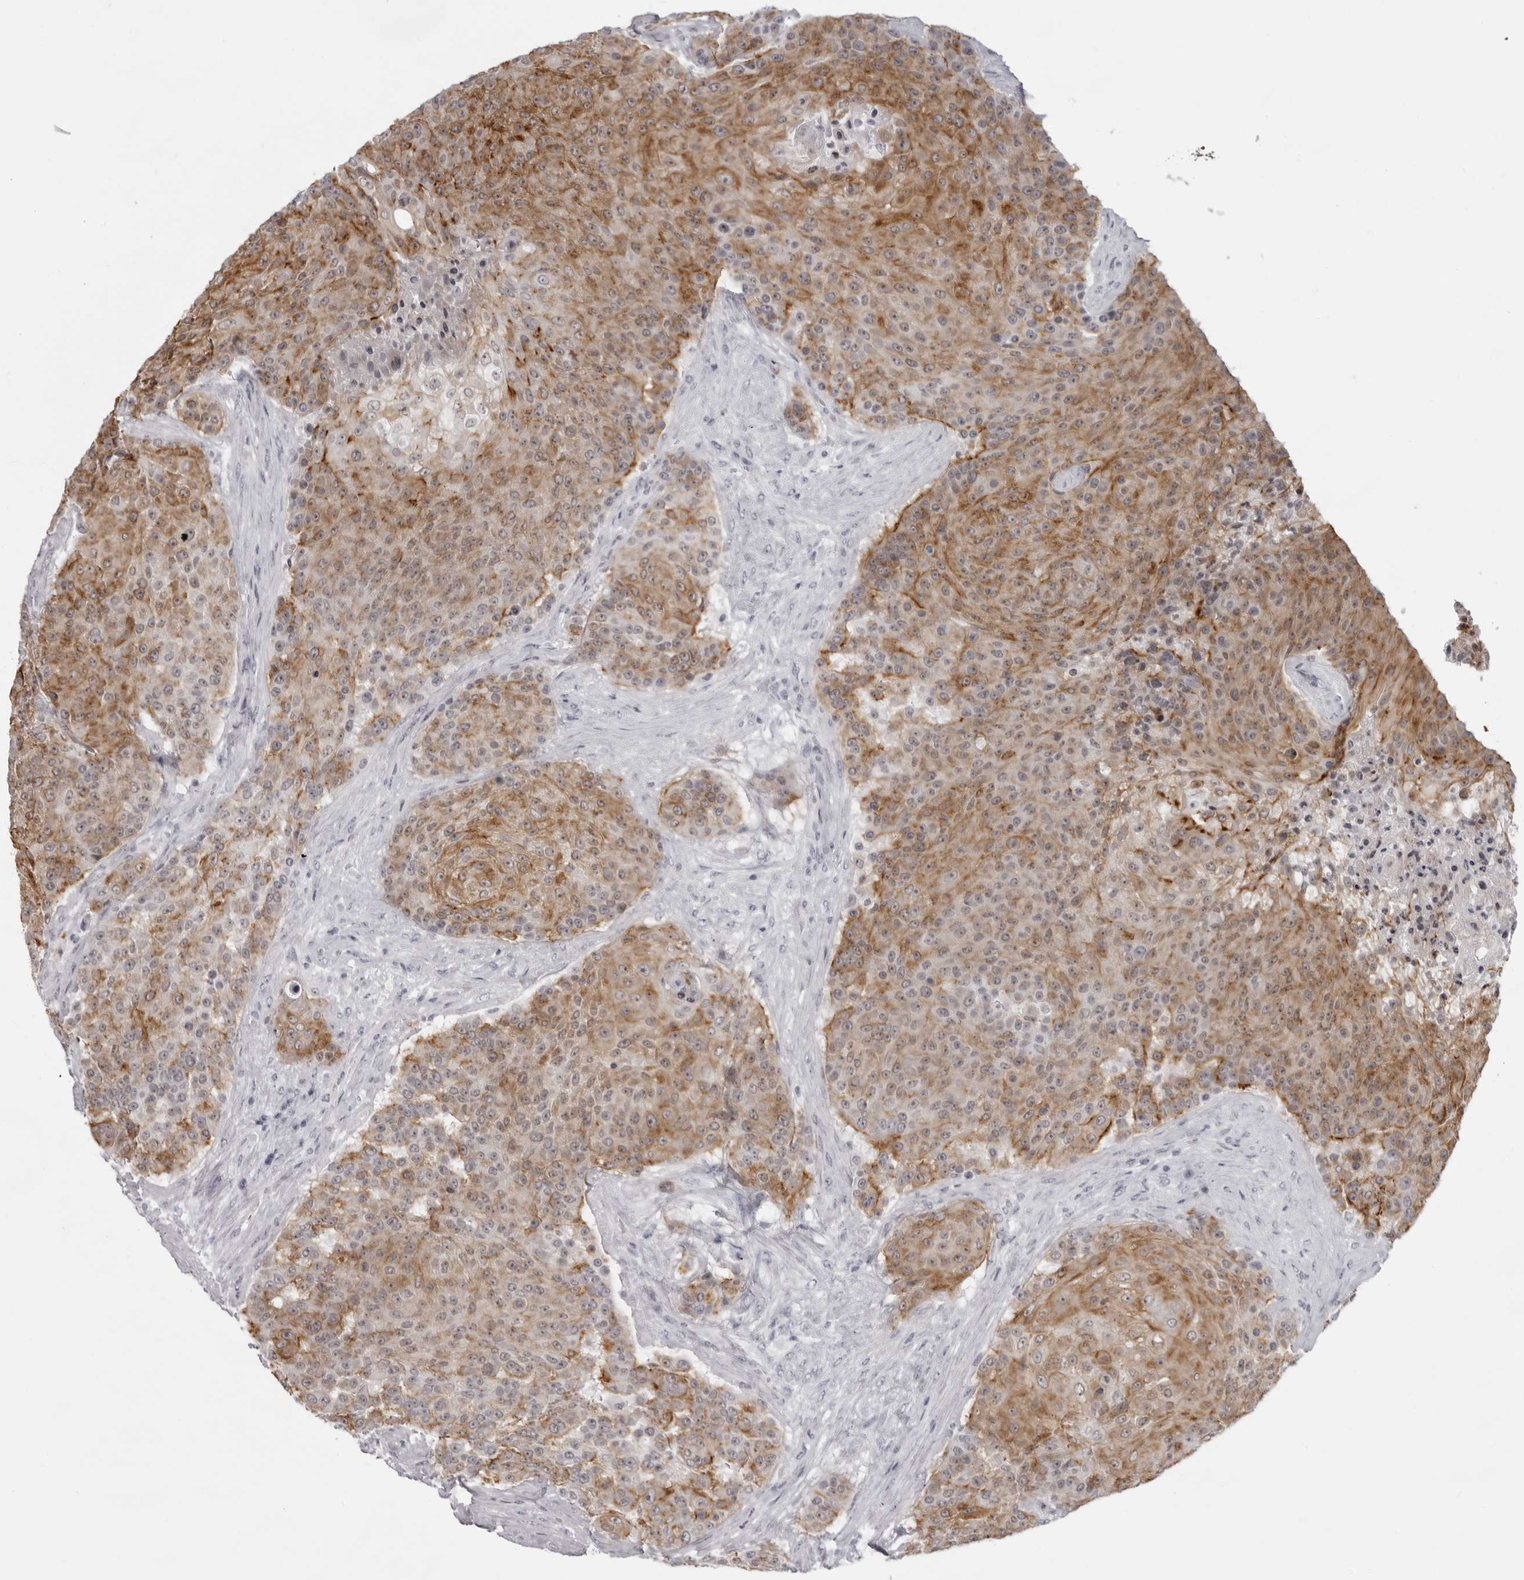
{"staining": {"intensity": "moderate", "quantity": ">75%", "location": "cytoplasmic/membranous"}, "tissue": "urothelial cancer", "cell_type": "Tumor cells", "image_type": "cancer", "snomed": [{"axis": "morphology", "description": "Urothelial carcinoma, High grade"}, {"axis": "topography", "description": "Urinary bladder"}], "caption": "Urothelial carcinoma (high-grade) stained with a protein marker exhibits moderate staining in tumor cells.", "gene": "NUDT18", "patient": {"sex": "female", "age": 63}}